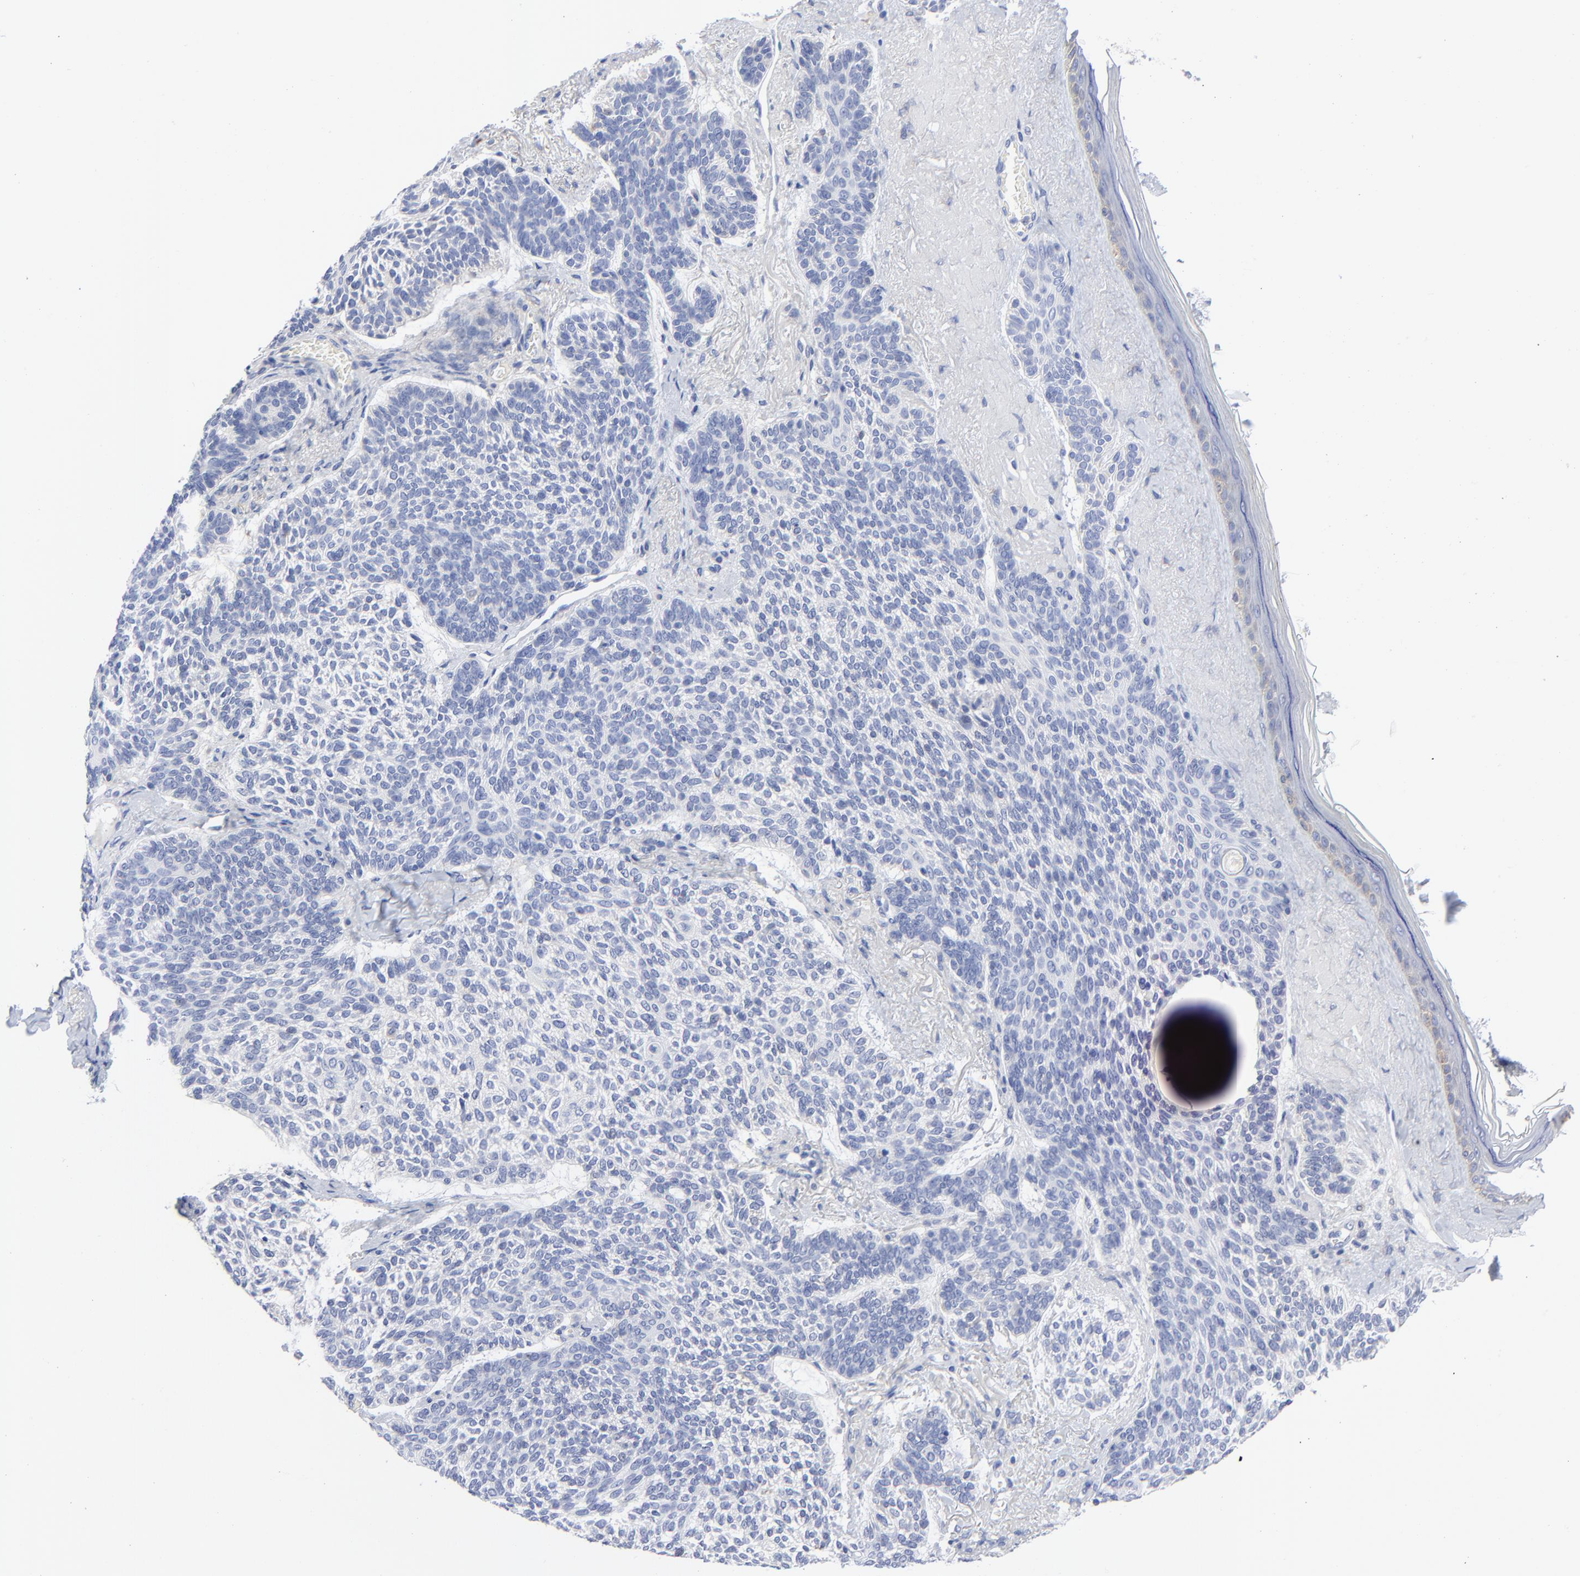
{"staining": {"intensity": "negative", "quantity": "none", "location": "none"}, "tissue": "skin cancer", "cell_type": "Tumor cells", "image_type": "cancer", "snomed": [{"axis": "morphology", "description": "Normal tissue, NOS"}, {"axis": "morphology", "description": "Basal cell carcinoma"}, {"axis": "topography", "description": "Skin"}], "caption": "This is an IHC micrograph of skin cancer (basal cell carcinoma). There is no staining in tumor cells.", "gene": "STAT2", "patient": {"sex": "female", "age": 70}}